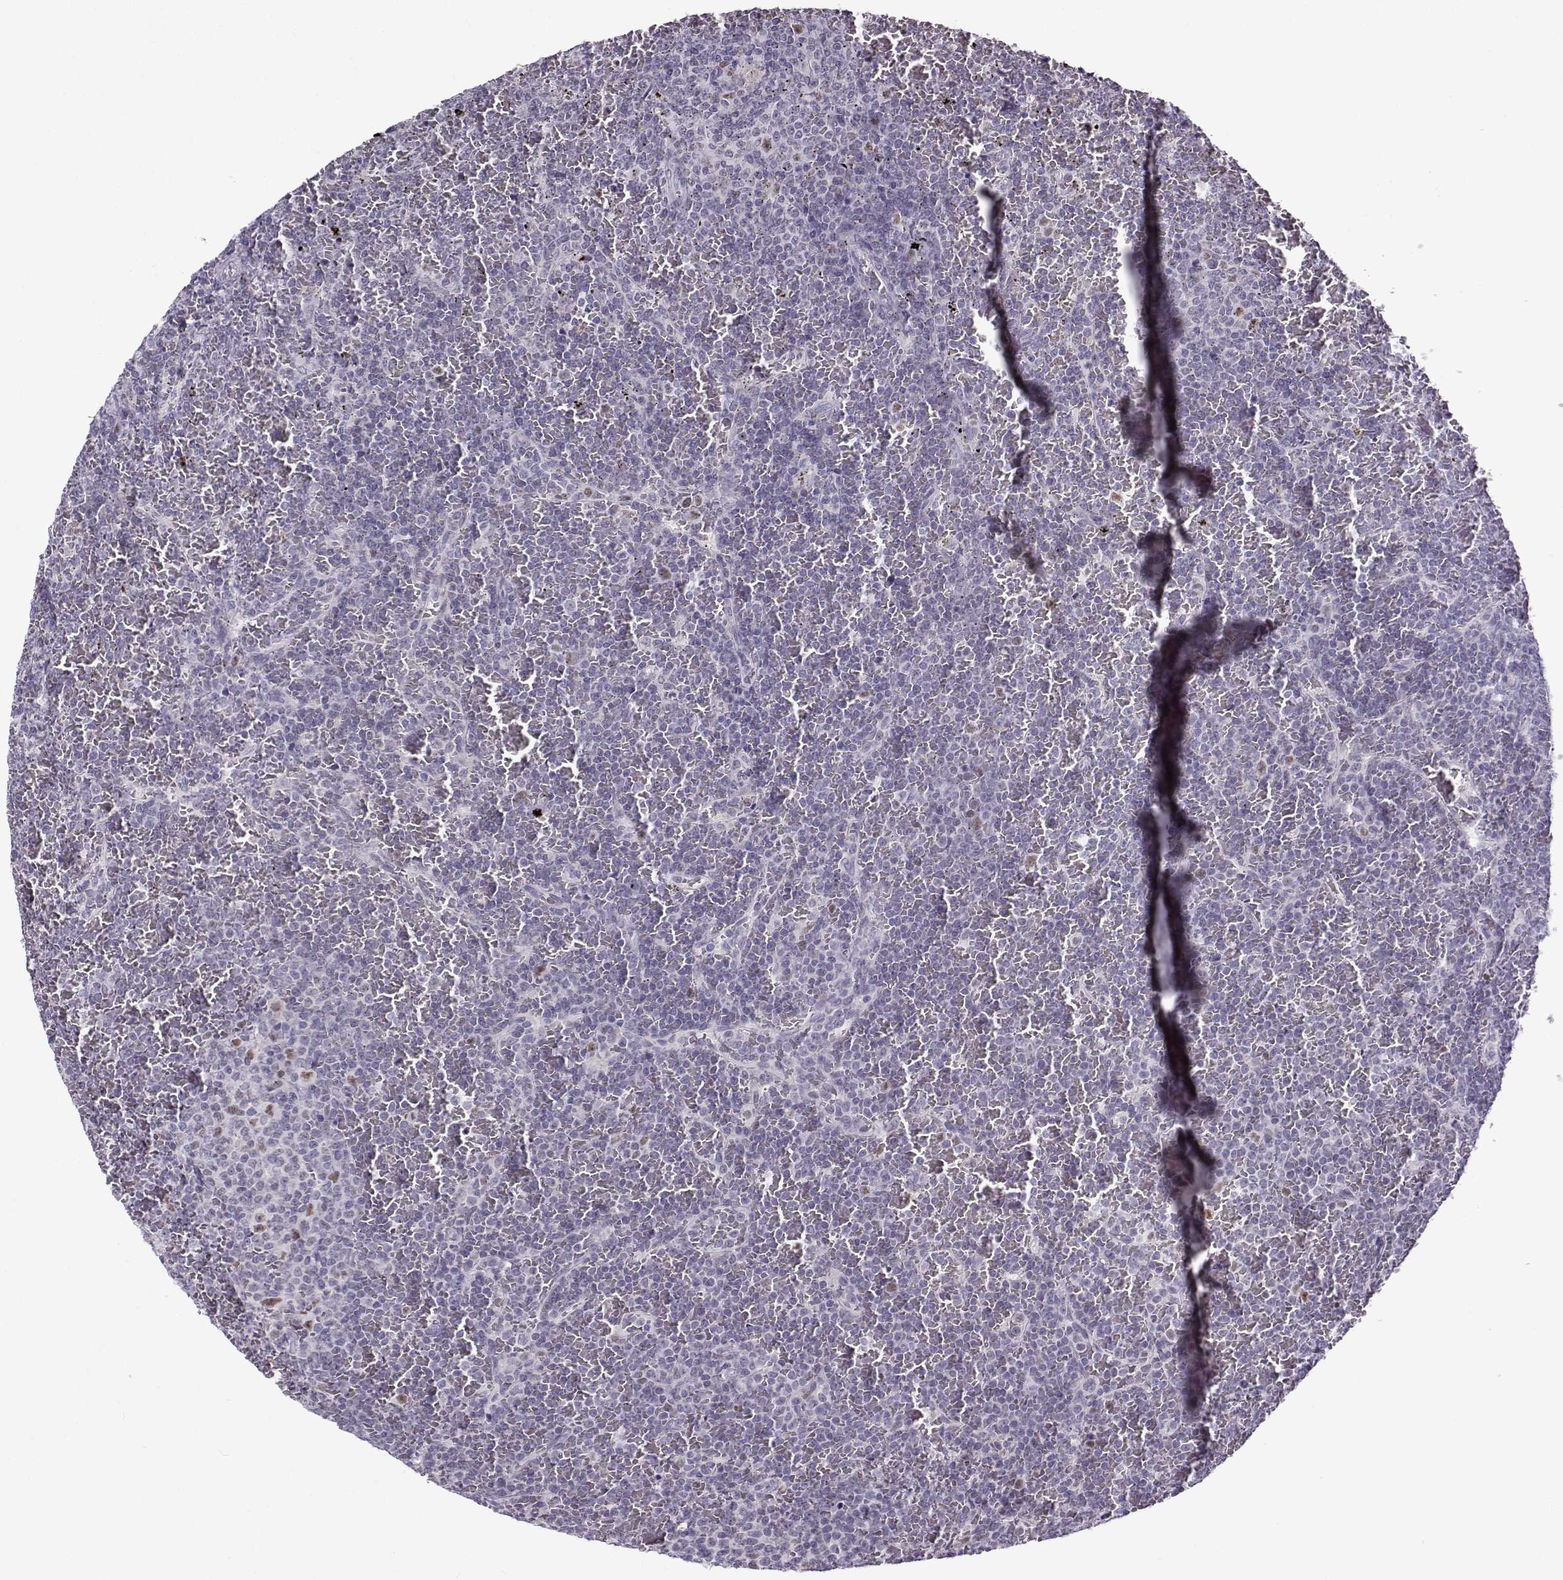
{"staining": {"intensity": "negative", "quantity": "none", "location": "none"}, "tissue": "lymphoma", "cell_type": "Tumor cells", "image_type": "cancer", "snomed": [{"axis": "morphology", "description": "Malignant lymphoma, non-Hodgkin's type, Low grade"}, {"axis": "topography", "description": "Spleen"}], "caption": "Tumor cells show no significant expression in malignant lymphoma, non-Hodgkin's type (low-grade).", "gene": "BACH1", "patient": {"sex": "female", "age": 77}}